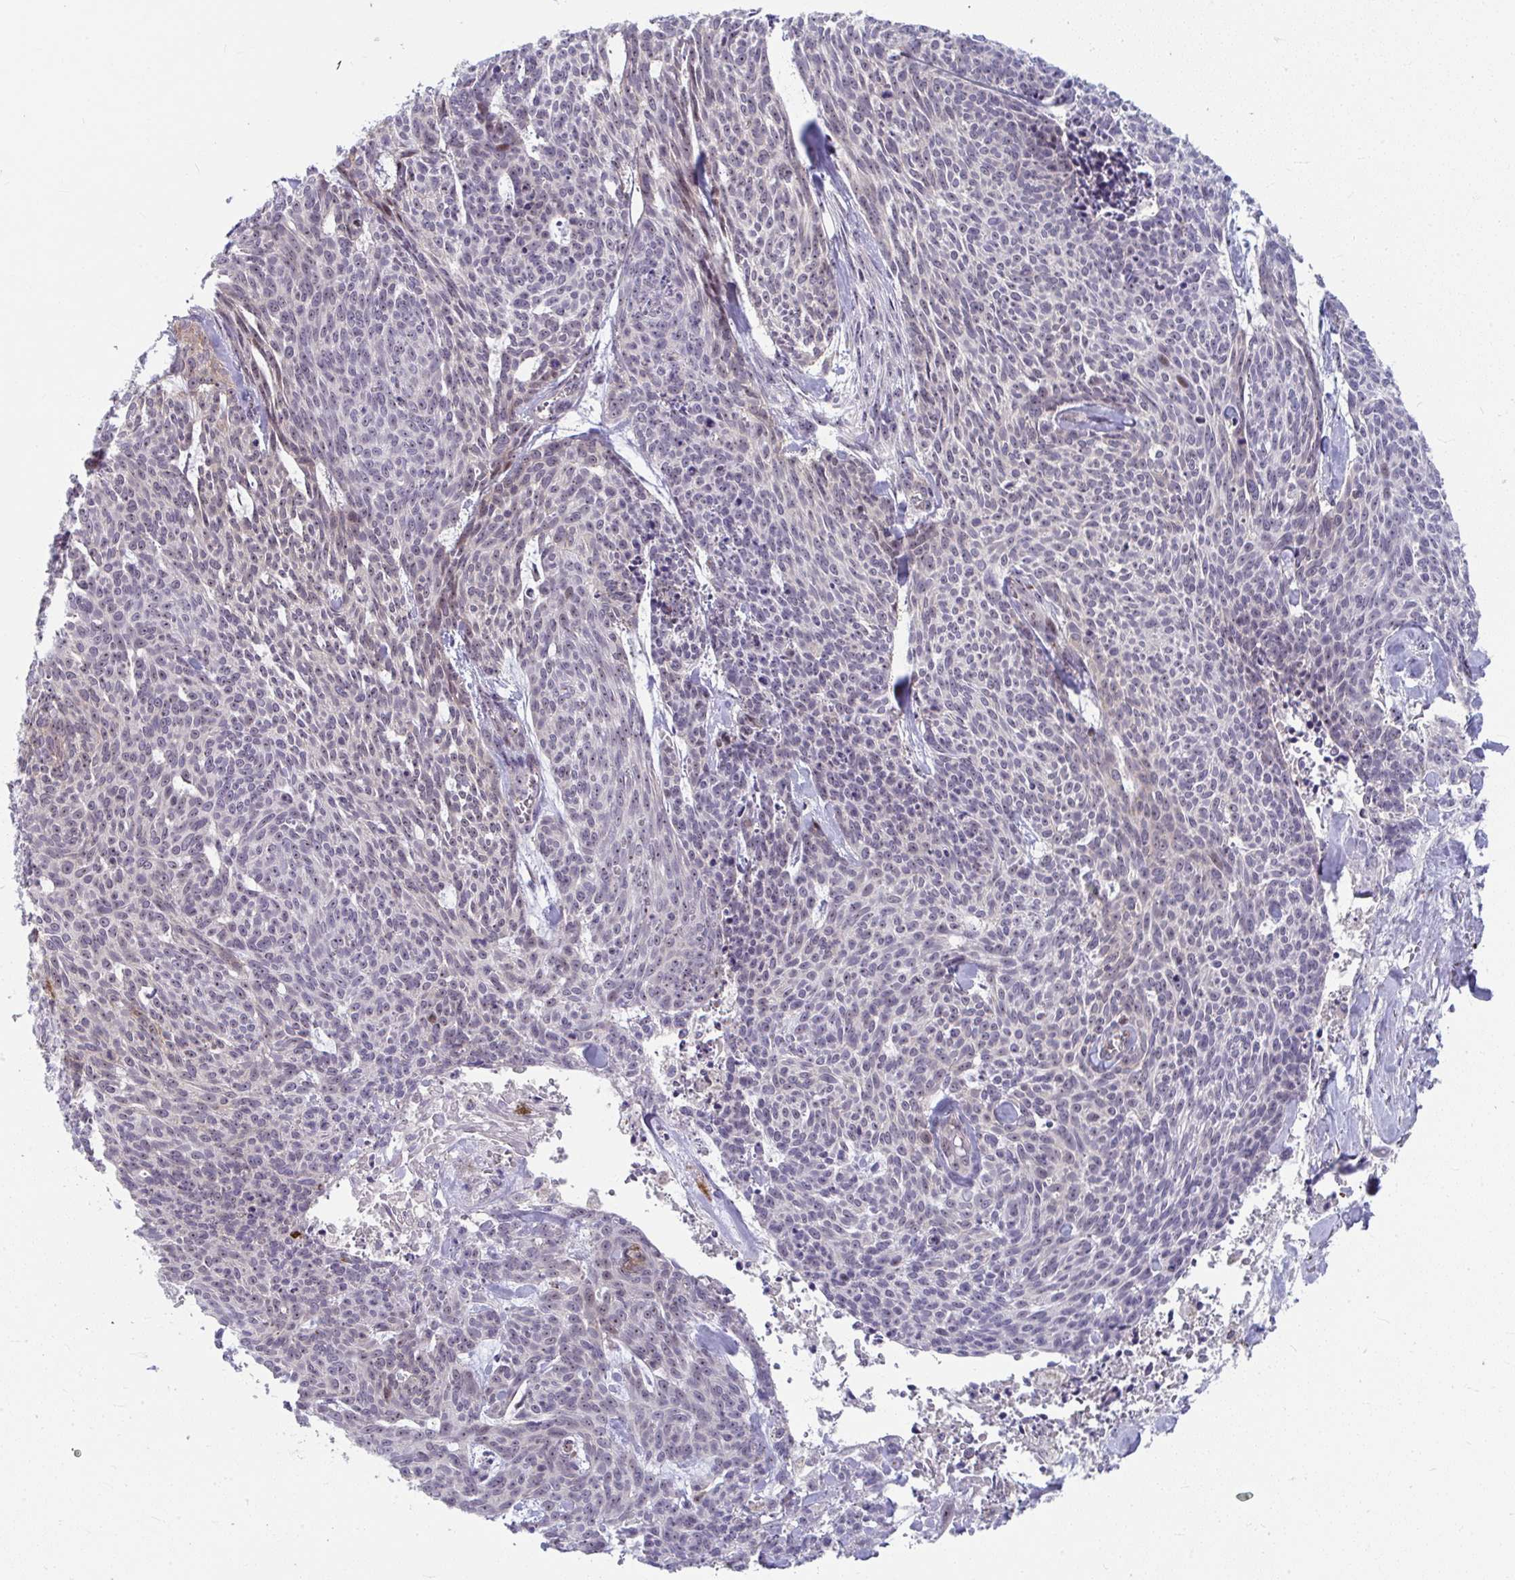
{"staining": {"intensity": "weak", "quantity": "25%-75%", "location": "nuclear"}, "tissue": "skin cancer", "cell_type": "Tumor cells", "image_type": "cancer", "snomed": [{"axis": "morphology", "description": "Basal cell carcinoma"}, {"axis": "topography", "description": "Skin"}], "caption": "Immunohistochemistry (IHC) of human skin cancer (basal cell carcinoma) exhibits low levels of weak nuclear positivity in approximately 25%-75% of tumor cells.", "gene": "MUS81", "patient": {"sex": "female", "age": 93}}